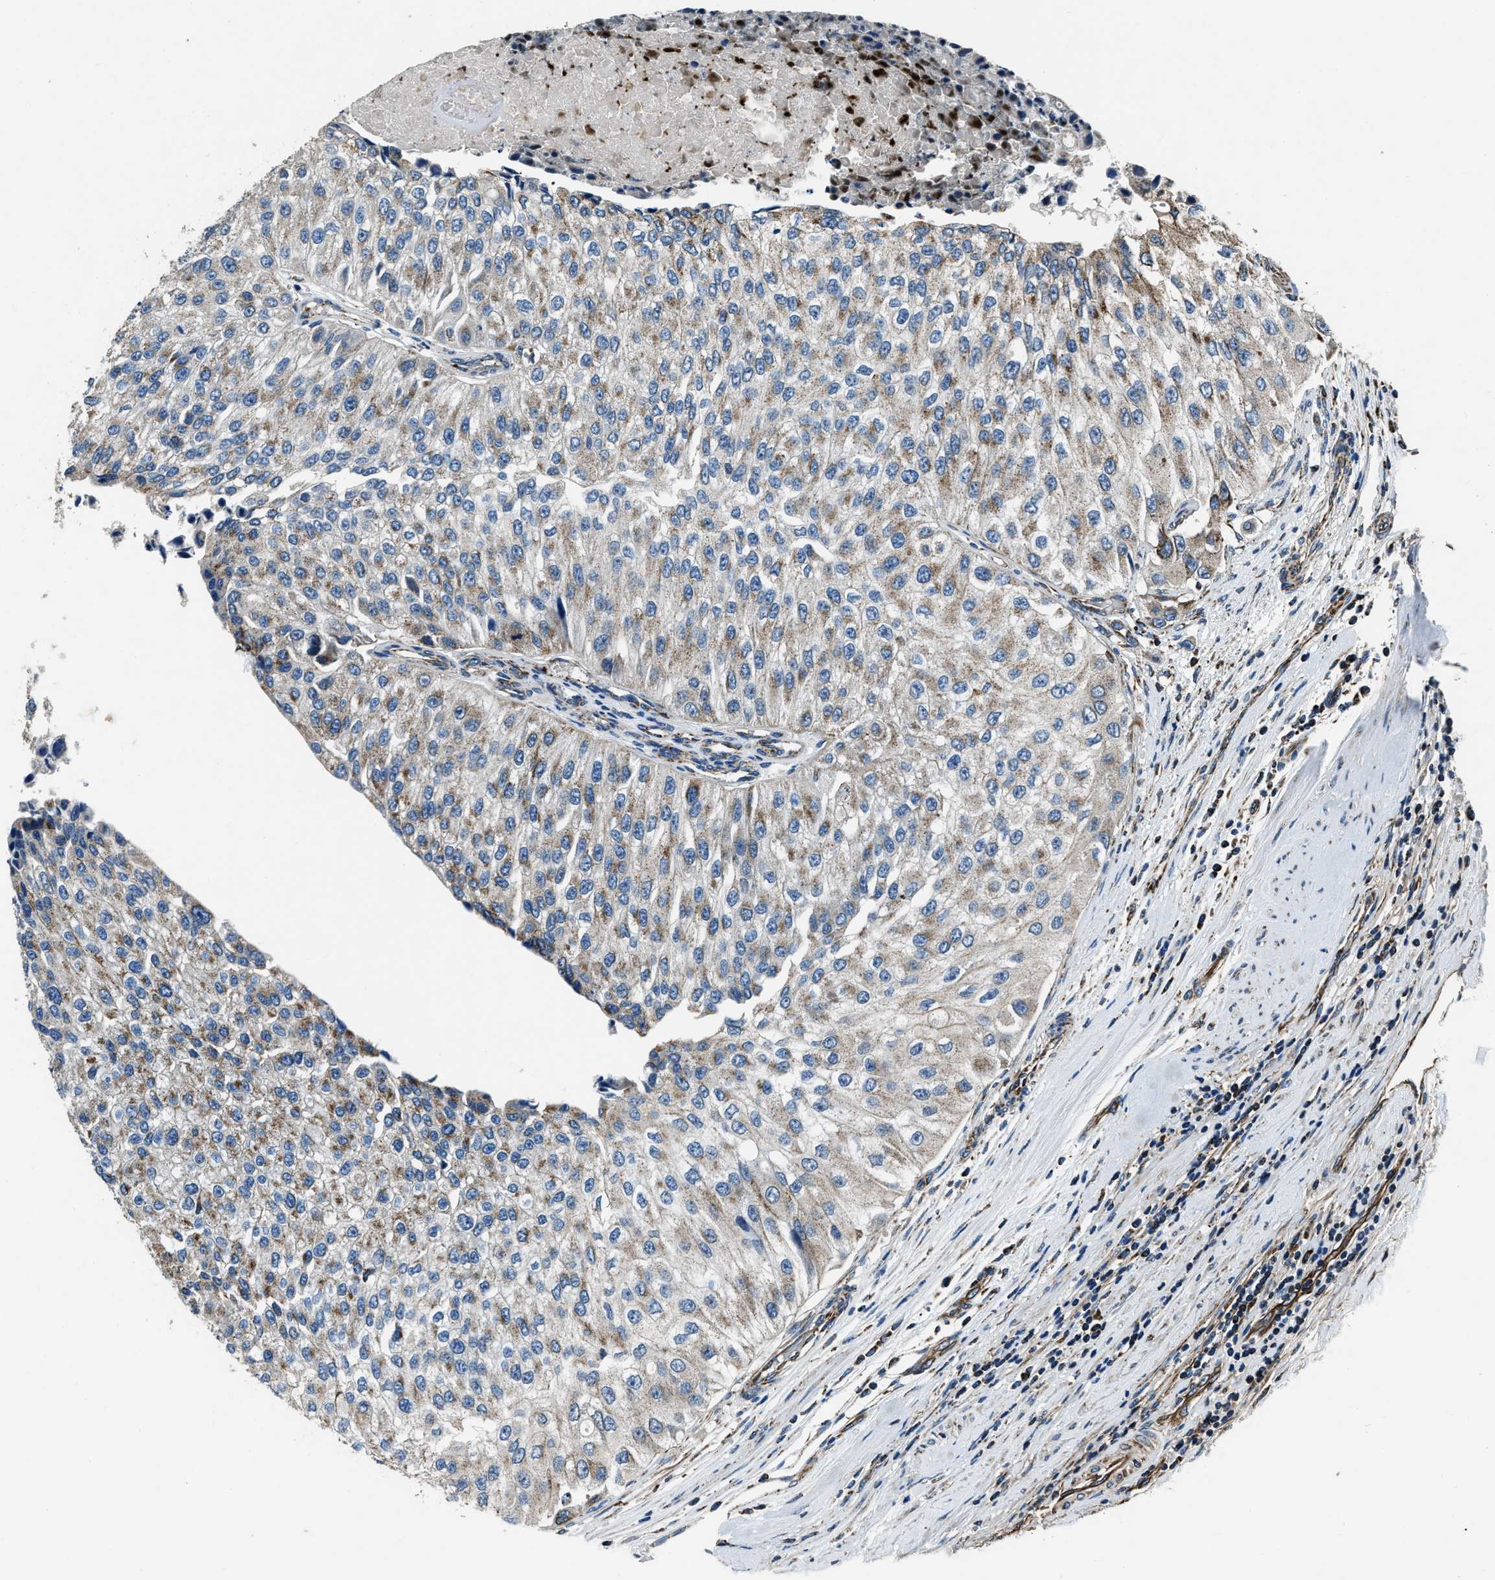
{"staining": {"intensity": "weak", "quantity": ">75%", "location": "cytoplasmic/membranous"}, "tissue": "urothelial cancer", "cell_type": "Tumor cells", "image_type": "cancer", "snomed": [{"axis": "morphology", "description": "Urothelial carcinoma, High grade"}, {"axis": "topography", "description": "Kidney"}, {"axis": "topography", "description": "Urinary bladder"}], "caption": "Immunohistochemistry (IHC) staining of high-grade urothelial carcinoma, which reveals low levels of weak cytoplasmic/membranous staining in approximately >75% of tumor cells indicating weak cytoplasmic/membranous protein staining. The staining was performed using DAB (3,3'-diaminobenzidine) (brown) for protein detection and nuclei were counterstained in hematoxylin (blue).", "gene": "OGDH", "patient": {"sex": "male", "age": 77}}